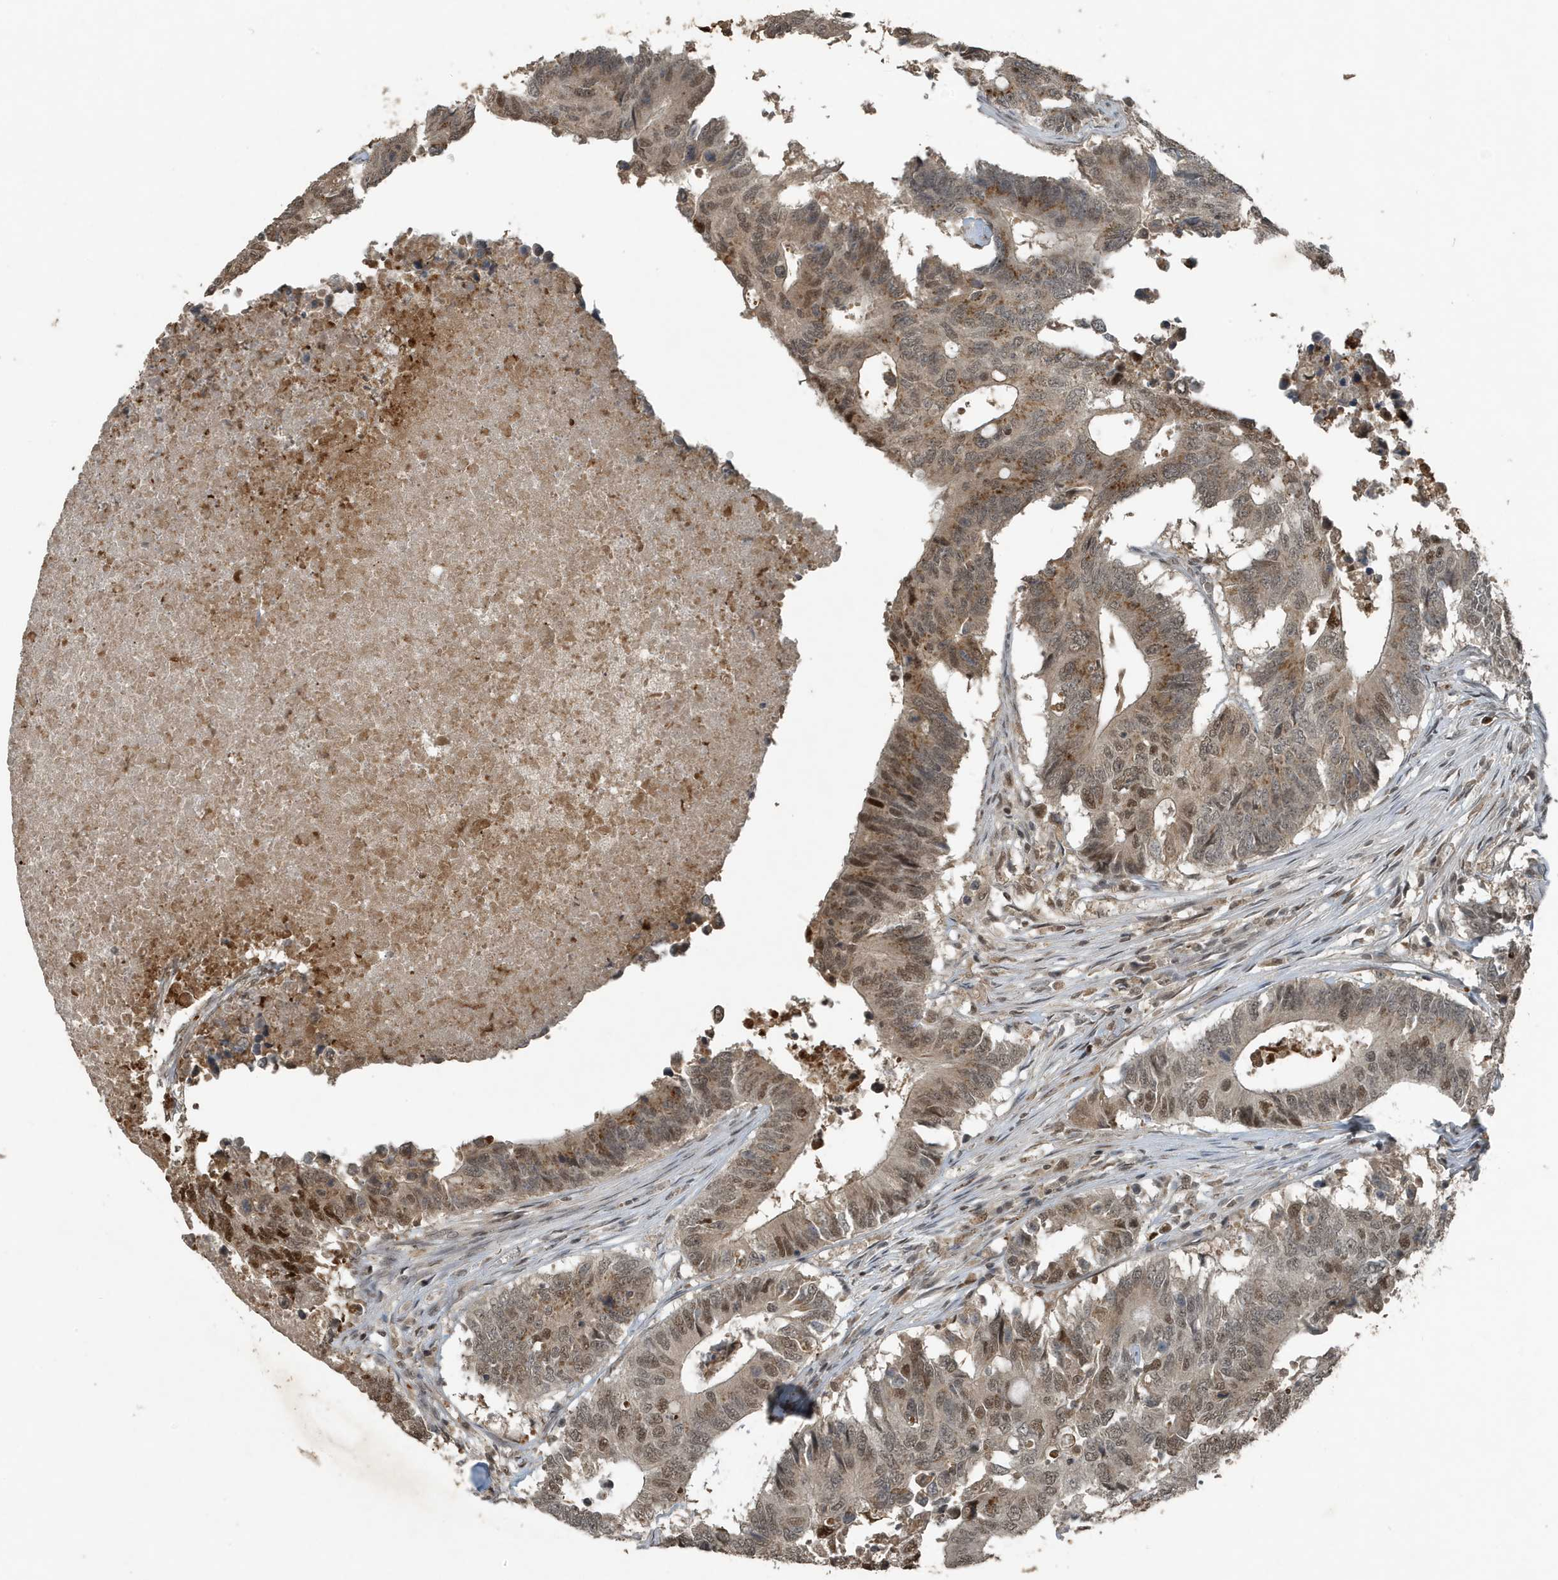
{"staining": {"intensity": "moderate", "quantity": ">75%", "location": "cytoplasmic/membranous,nuclear"}, "tissue": "colorectal cancer", "cell_type": "Tumor cells", "image_type": "cancer", "snomed": [{"axis": "morphology", "description": "Adenocarcinoma, NOS"}, {"axis": "topography", "description": "Colon"}], "caption": "Protein expression by IHC reveals moderate cytoplasmic/membranous and nuclear positivity in about >75% of tumor cells in colorectal cancer (adenocarcinoma).", "gene": "HSPA1A", "patient": {"sex": "male", "age": 71}}